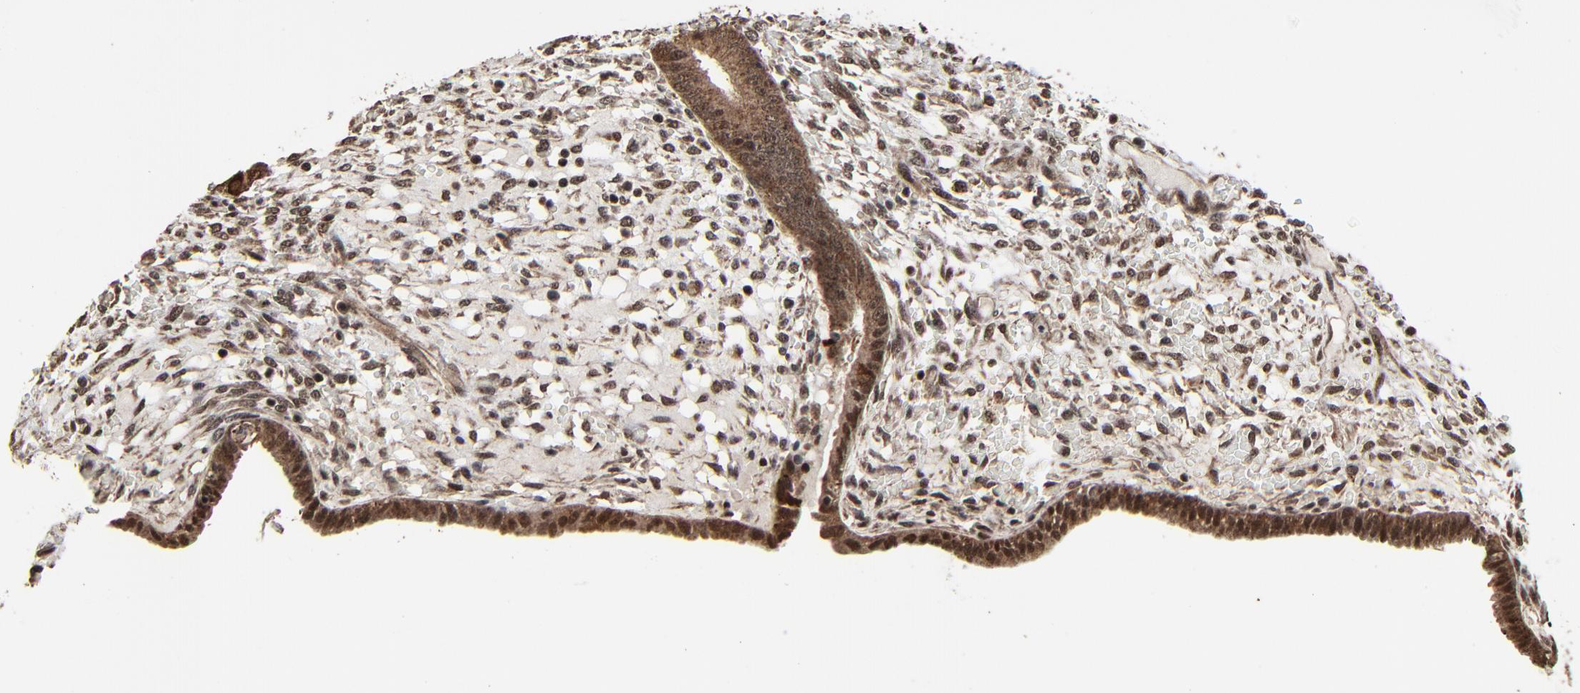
{"staining": {"intensity": "moderate", "quantity": "25%-75%", "location": "nuclear"}, "tissue": "endometrium", "cell_type": "Cells in endometrial stroma", "image_type": "normal", "snomed": [{"axis": "morphology", "description": "Normal tissue, NOS"}, {"axis": "topography", "description": "Endometrium"}], "caption": "Moderate nuclear protein staining is present in about 25%-75% of cells in endometrial stroma in endometrium. The staining was performed using DAB (3,3'-diaminobenzidine) to visualize the protein expression in brown, while the nuclei were stained in blue with hematoxylin (Magnification: 20x).", "gene": "RHOJ", "patient": {"sex": "female", "age": 42}}